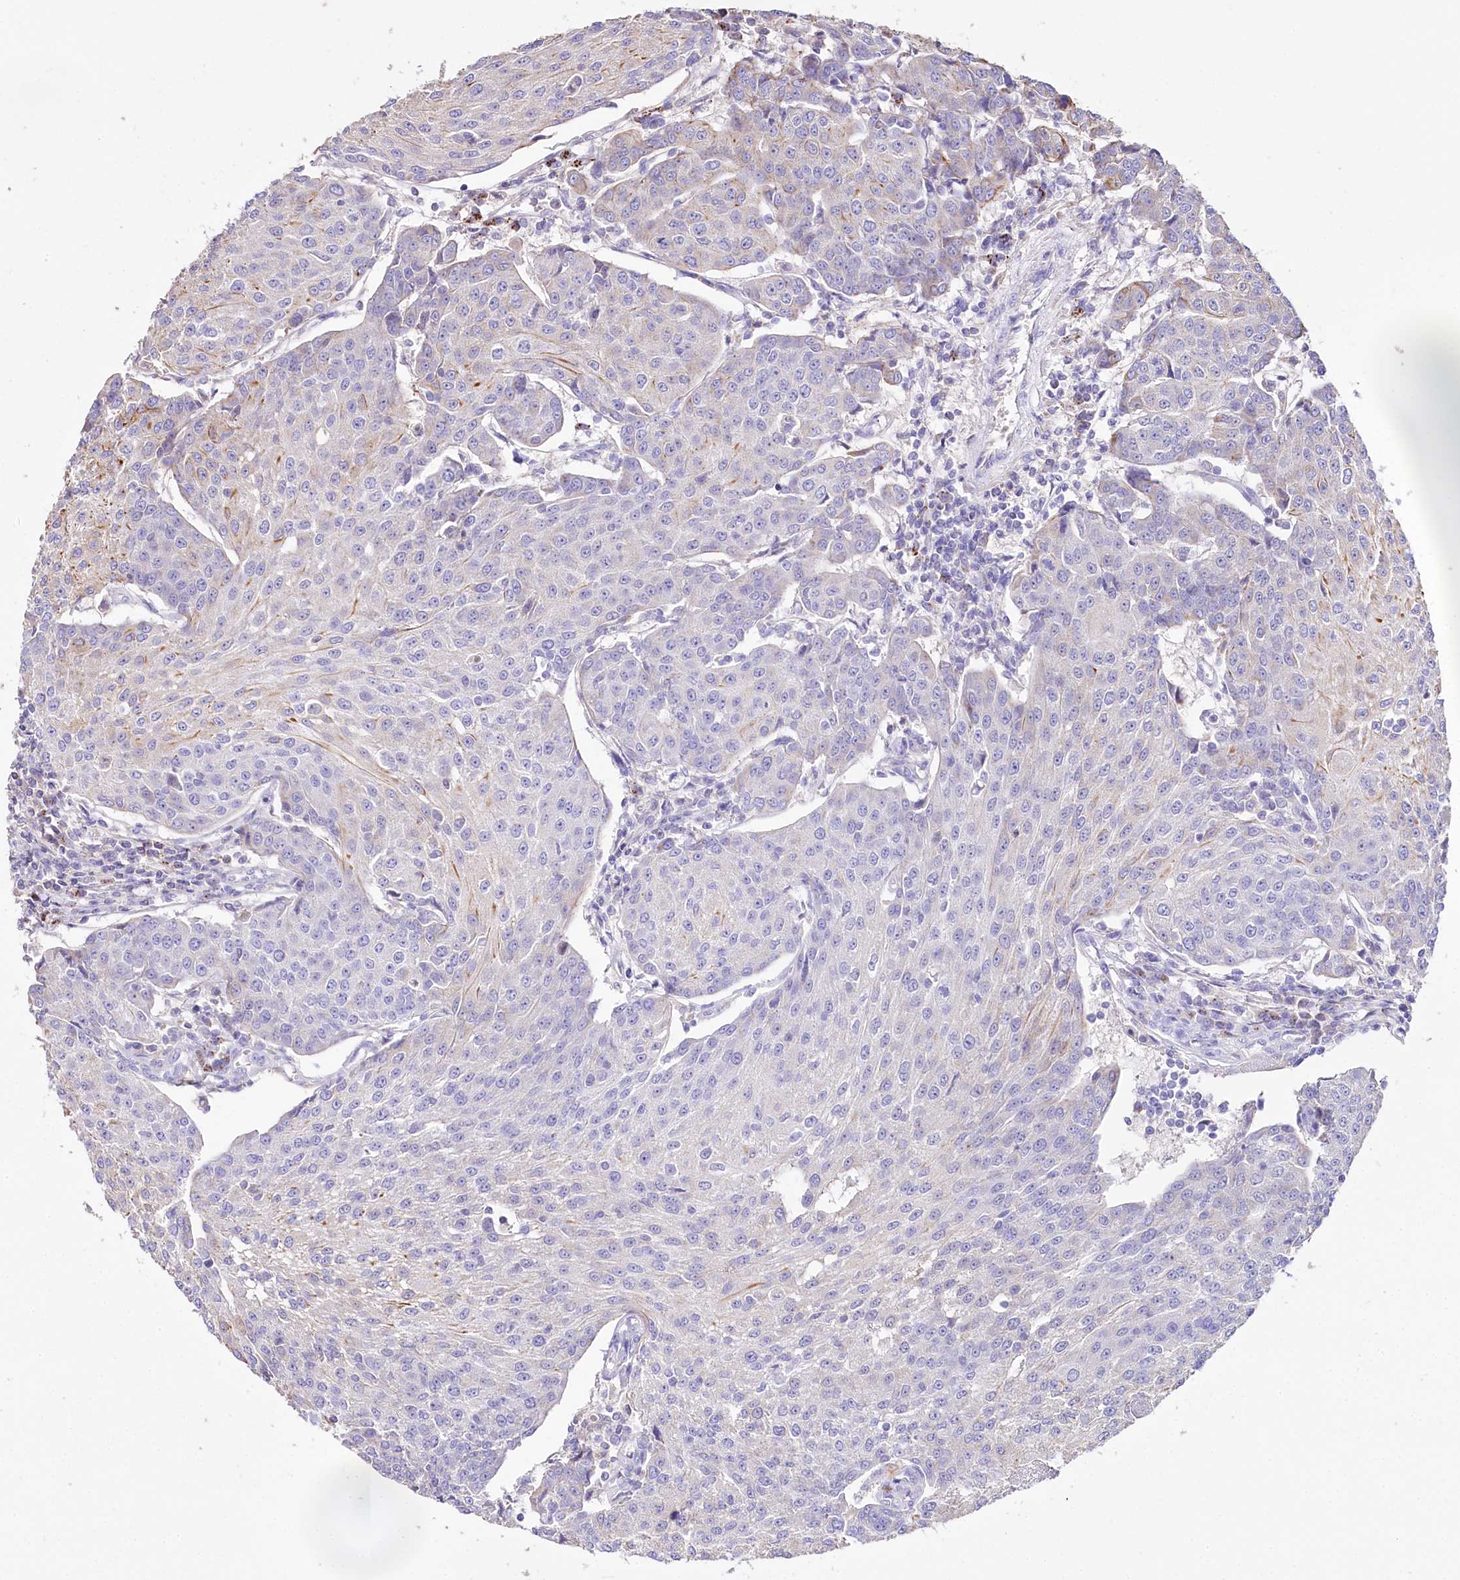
{"staining": {"intensity": "negative", "quantity": "none", "location": "none"}, "tissue": "urothelial cancer", "cell_type": "Tumor cells", "image_type": "cancer", "snomed": [{"axis": "morphology", "description": "Urothelial carcinoma, High grade"}, {"axis": "topography", "description": "Urinary bladder"}], "caption": "IHC histopathology image of neoplastic tissue: human high-grade urothelial carcinoma stained with DAB demonstrates no significant protein positivity in tumor cells.", "gene": "PTER", "patient": {"sex": "female", "age": 85}}